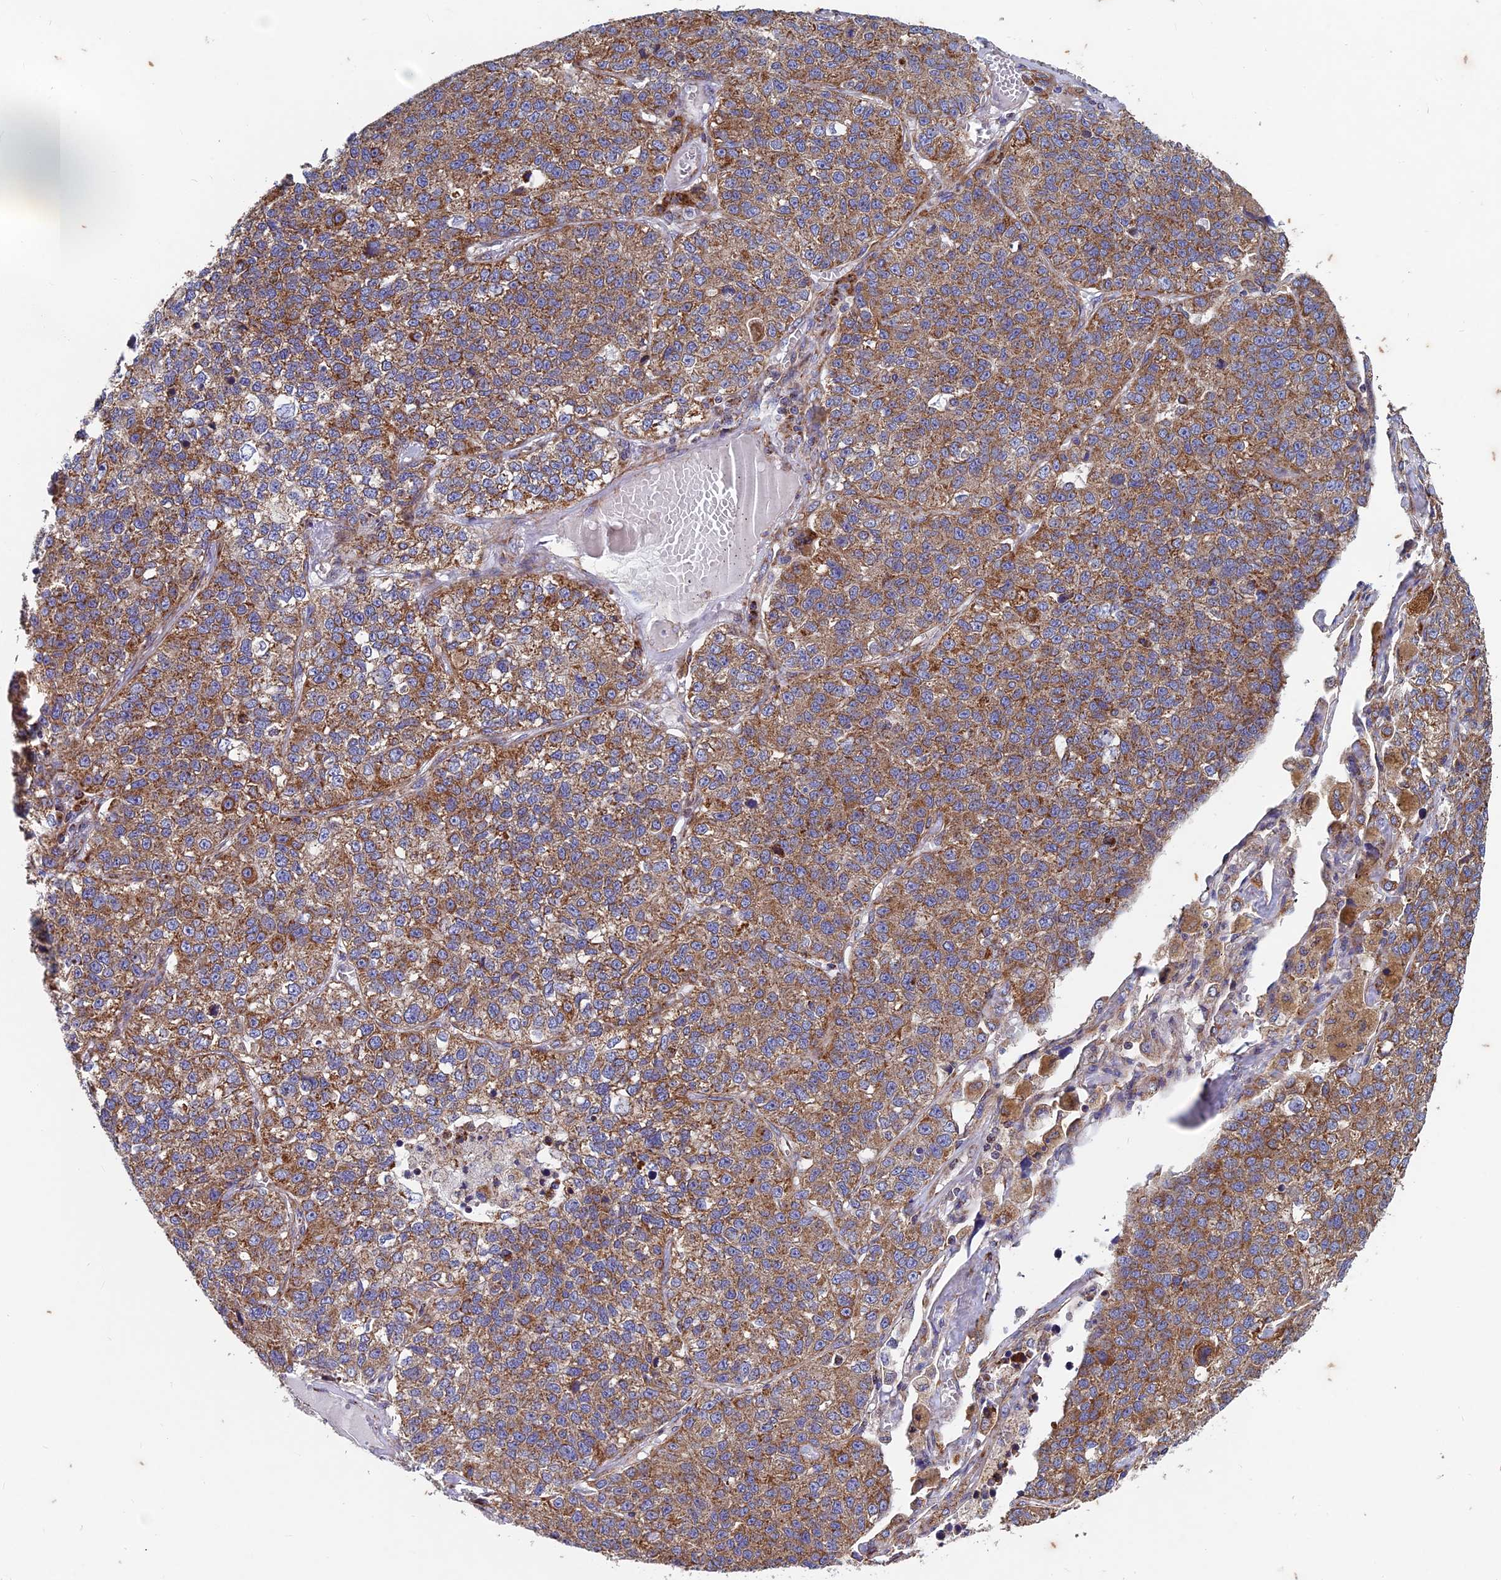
{"staining": {"intensity": "moderate", "quantity": ">75%", "location": "cytoplasmic/membranous"}, "tissue": "lung cancer", "cell_type": "Tumor cells", "image_type": "cancer", "snomed": [{"axis": "morphology", "description": "Adenocarcinoma, NOS"}, {"axis": "topography", "description": "Lung"}], "caption": "Immunohistochemistry staining of lung adenocarcinoma, which exhibits medium levels of moderate cytoplasmic/membranous positivity in approximately >75% of tumor cells indicating moderate cytoplasmic/membranous protein expression. The staining was performed using DAB (brown) for protein detection and nuclei were counterstained in hematoxylin (blue).", "gene": "AP4S1", "patient": {"sex": "male", "age": 49}}